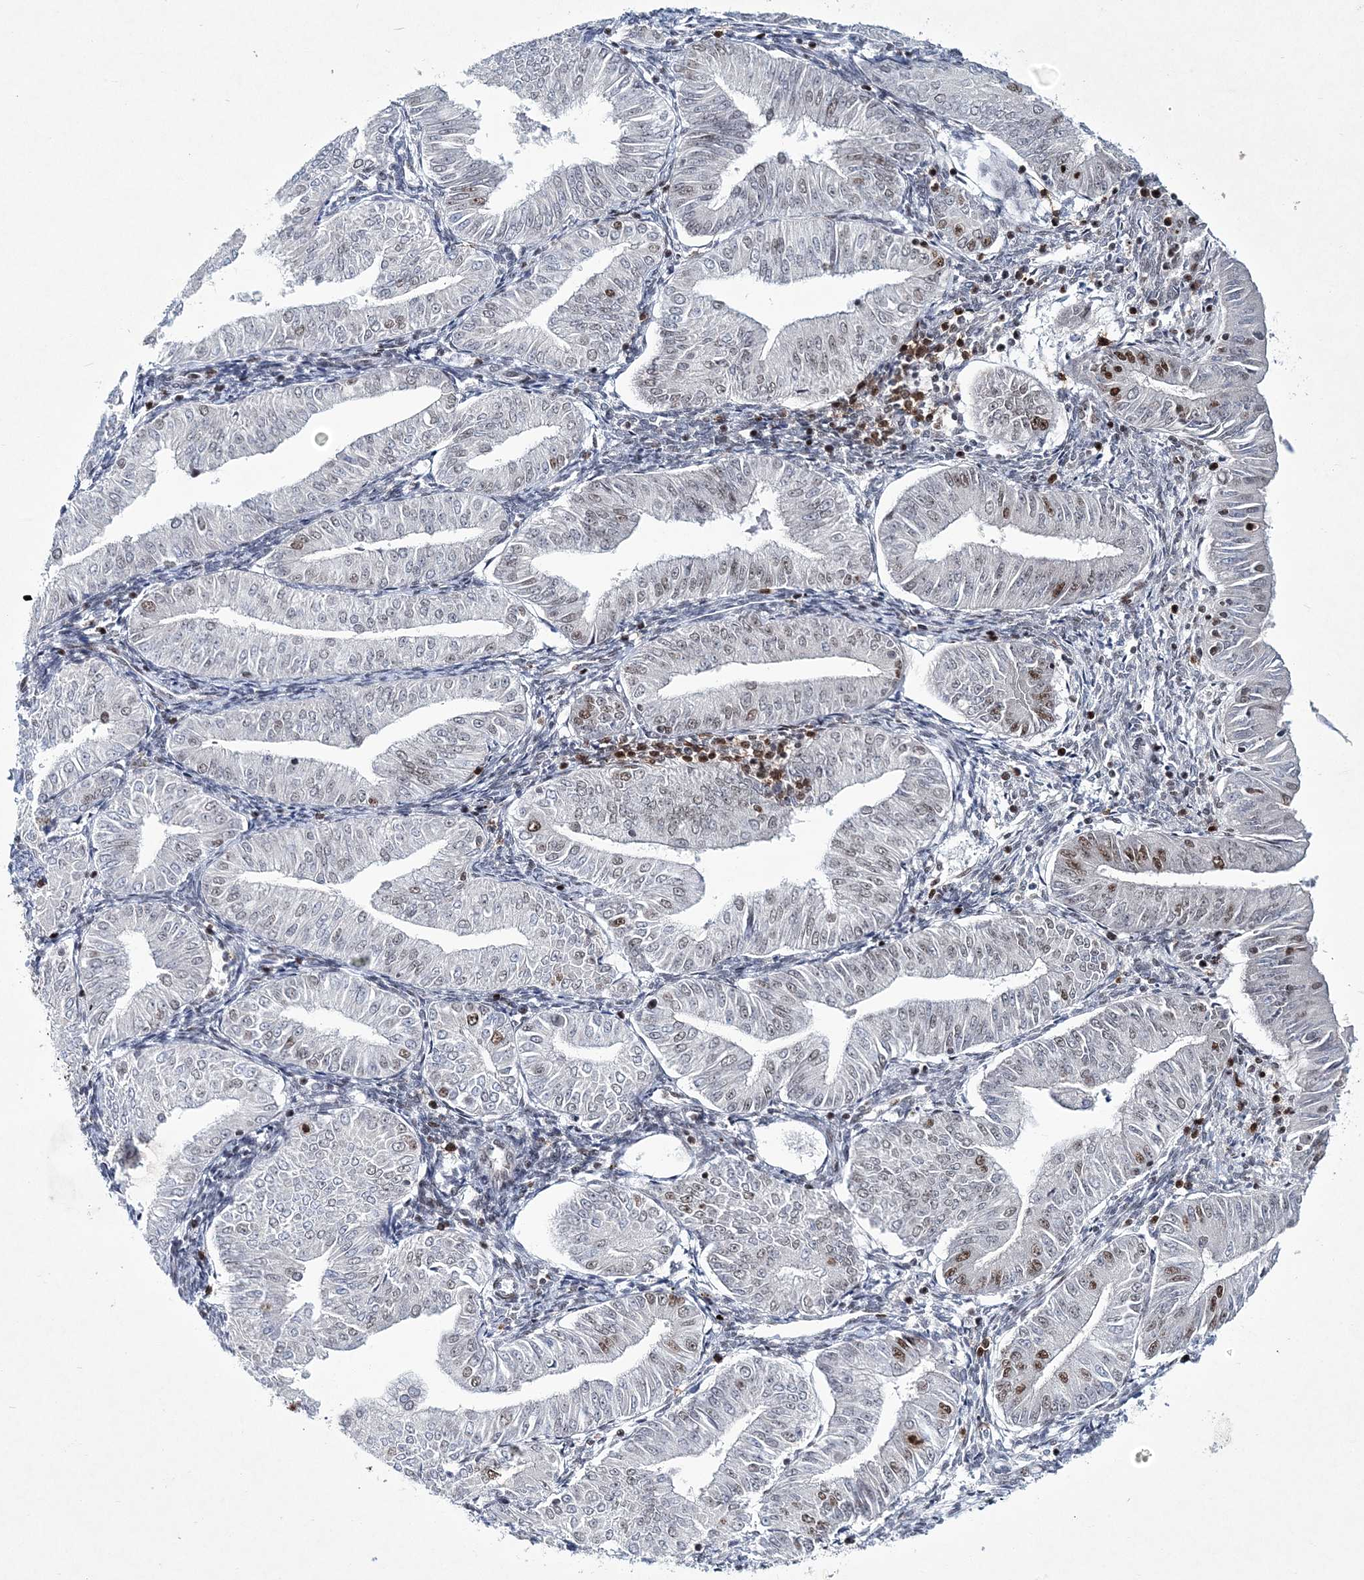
{"staining": {"intensity": "moderate", "quantity": "<25%", "location": "nuclear"}, "tissue": "endometrial cancer", "cell_type": "Tumor cells", "image_type": "cancer", "snomed": [{"axis": "morphology", "description": "Normal tissue, NOS"}, {"axis": "morphology", "description": "Adenocarcinoma, NOS"}, {"axis": "topography", "description": "Endometrium"}], "caption": "The micrograph exhibits staining of endometrial cancer, revealing moderate nuclear protein expression (brown color) within tumor cells.", "gene": "LRRFIP2", "patient": {"sex": "female", "age": 53}}